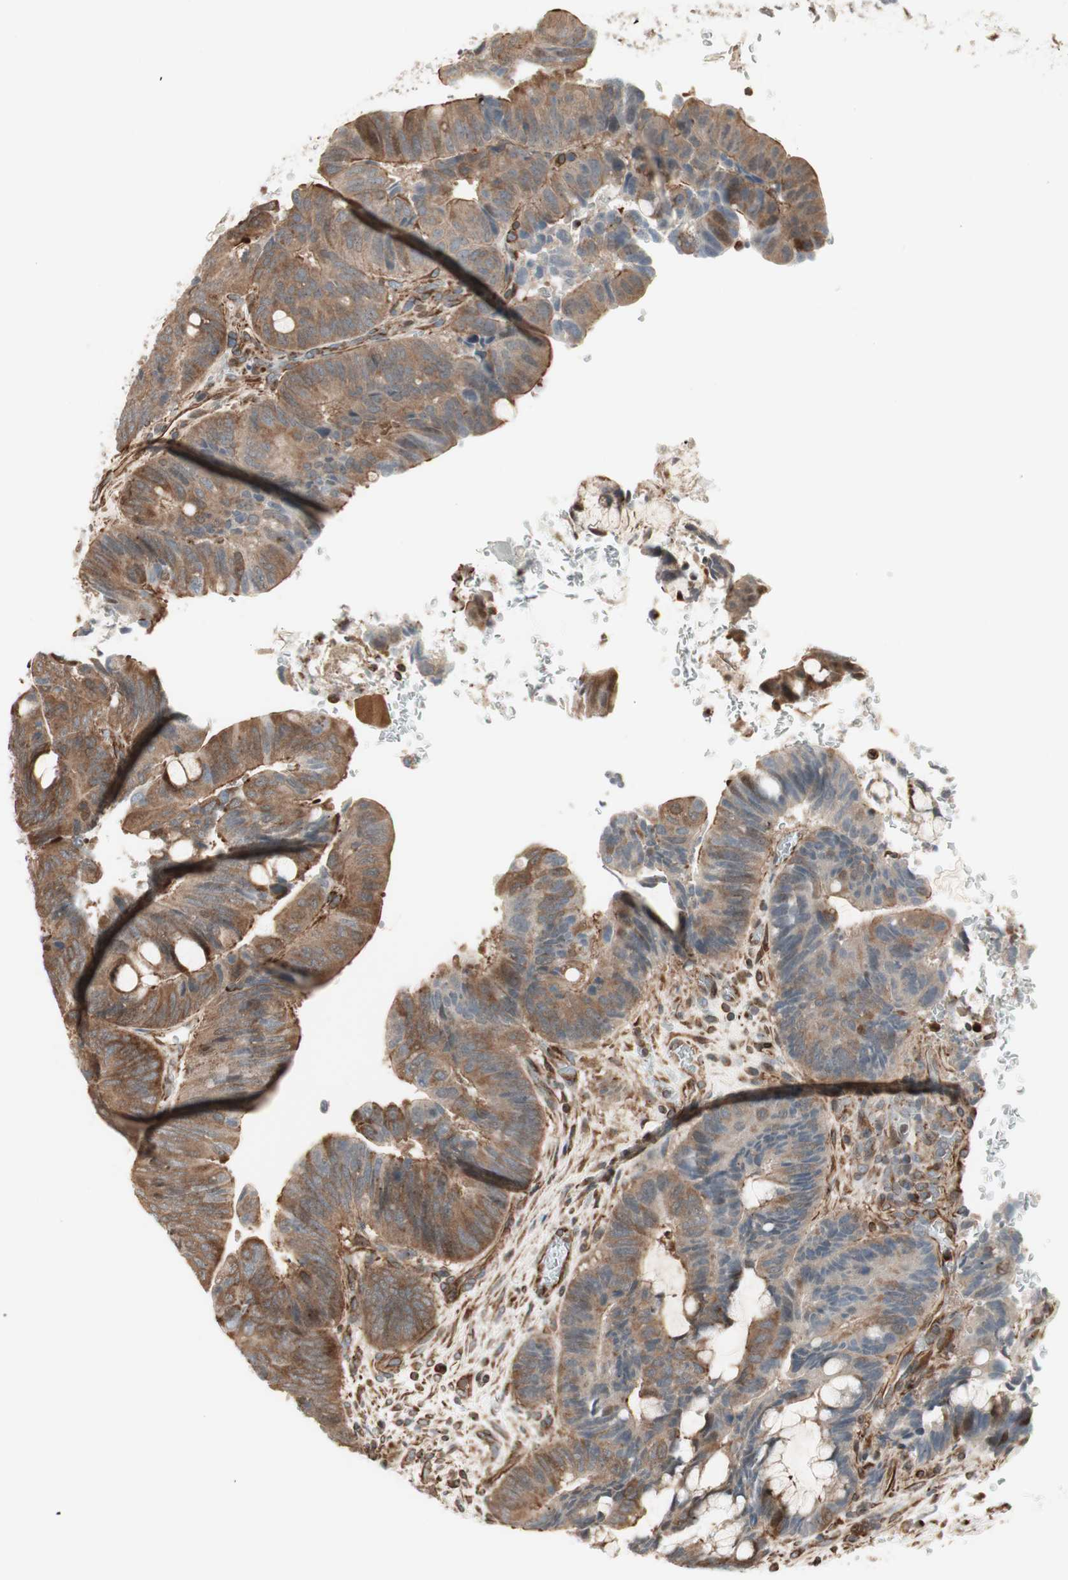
{"staining": {"intensity": "weak", "quantity": ">75%", "location": "cytoplasmic/membranous"}, "tissue": "colorectal cancer", "cell_type": "Tumor cells", "image_type": "cancer", "snomed": [{"axis": "morphology", "description": "Normal tissue, NOS"}, {"axis": "morphology", "description": "Adenocarcinoma, NOS"}, {"axis": "topography", "description": "Rectum"}, {"axis": "topography", "description": "Peripheral nerve tissue"}], "caption": "A micrograph of colorectal cancer stained for a protein shows weak cytoplasmic/membranous brown staining in tumor cells.", "gene": "MAD2L2", "patient": {"sex": "male", "age": 92}}